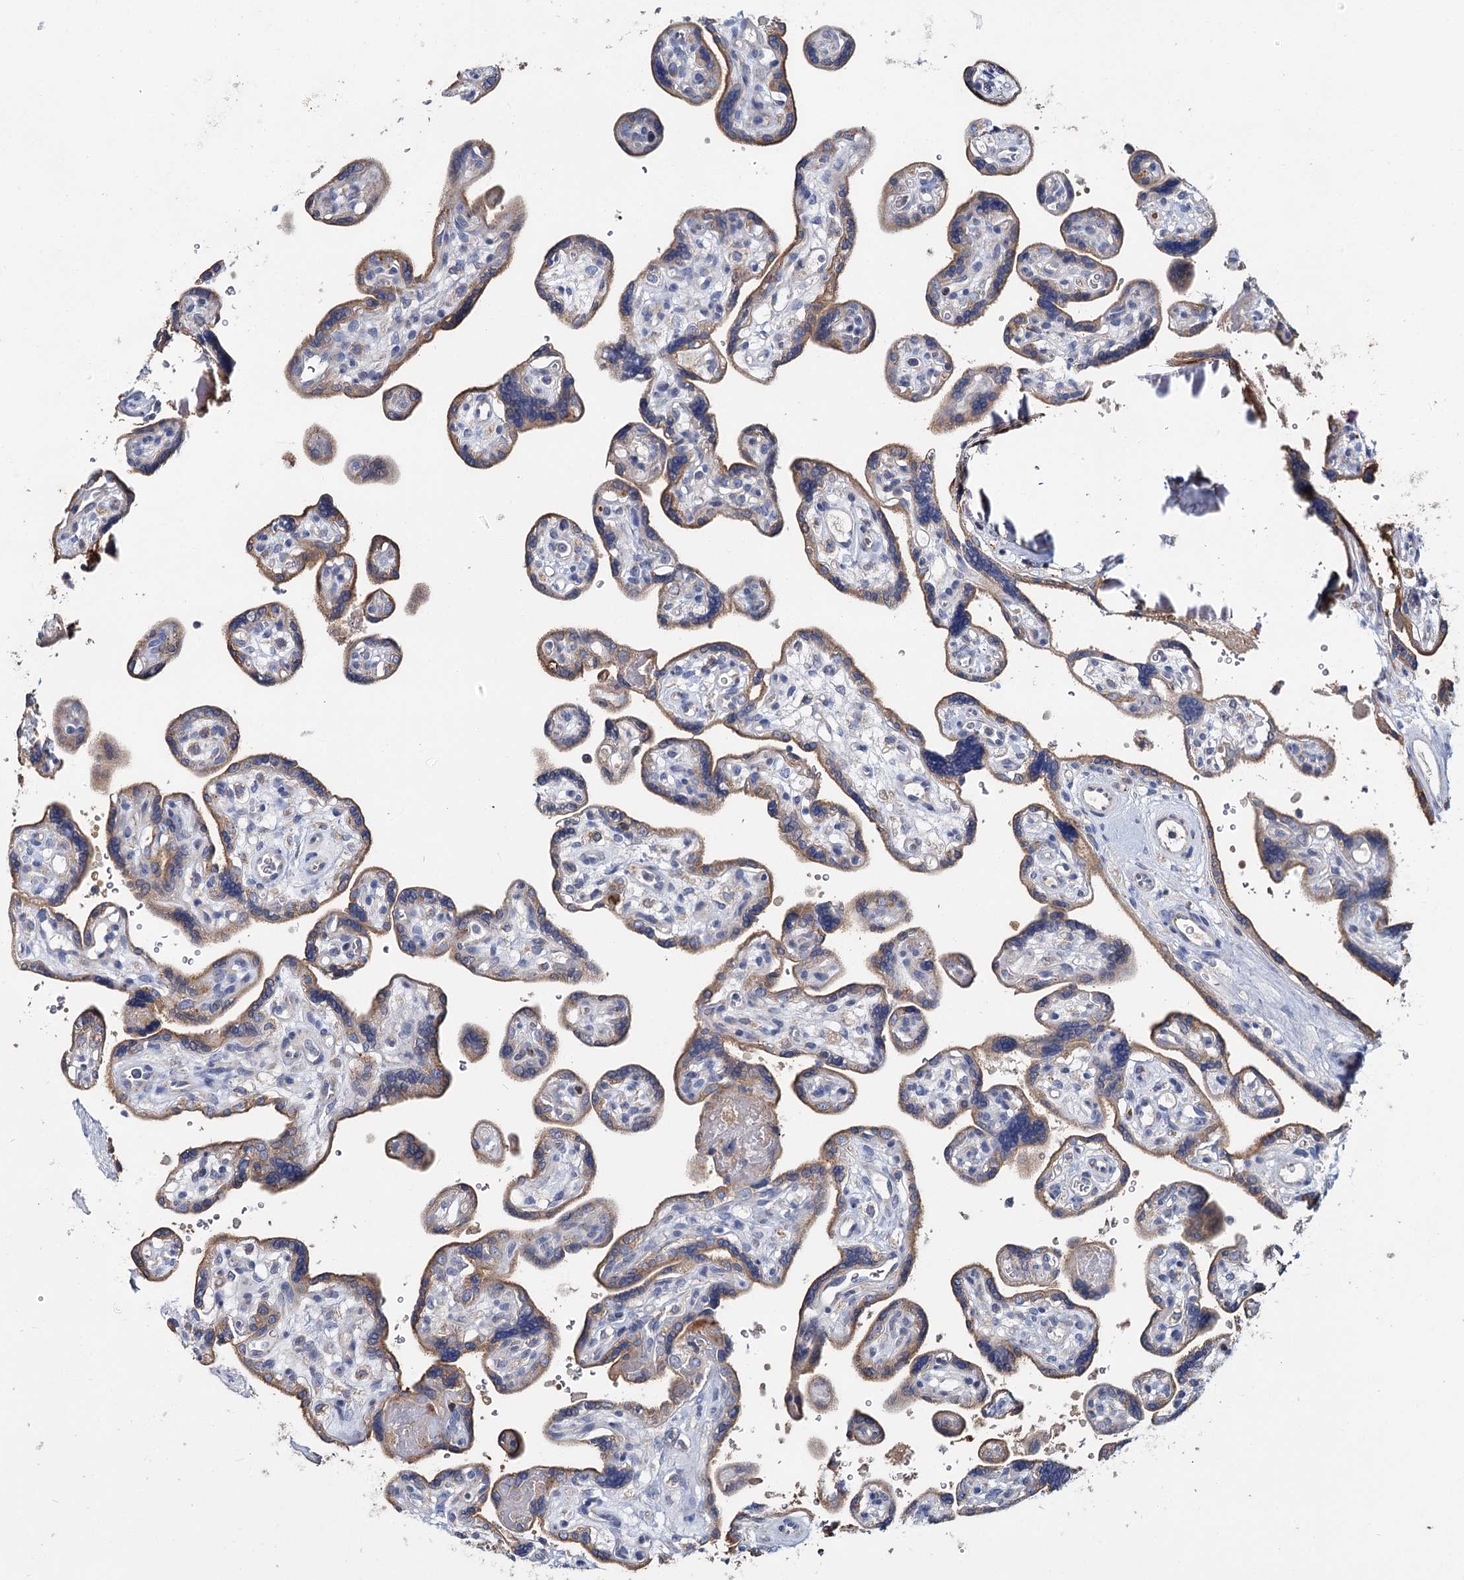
{"staining": {"intensity": "moderate", "quantity": ">75%", "location": "cytoplasmic/membranous"}, "tissue": "placenta", "cell_type": "Trophoblastic cells", "image_type": "normal", "snomed": [{"axis": "morphology", "description": "Normal tissue, NOS"}, {"axis": "topography", "description": "Placenta"}], "caption": "Immunohistochemical staining of normal human placenta shows moderate cytoplasmic/membranous protein expression in about >75% of trophoblastic cells.", "gene": "ANKRD16", "patient": {"sex": "female", "age": 39}}